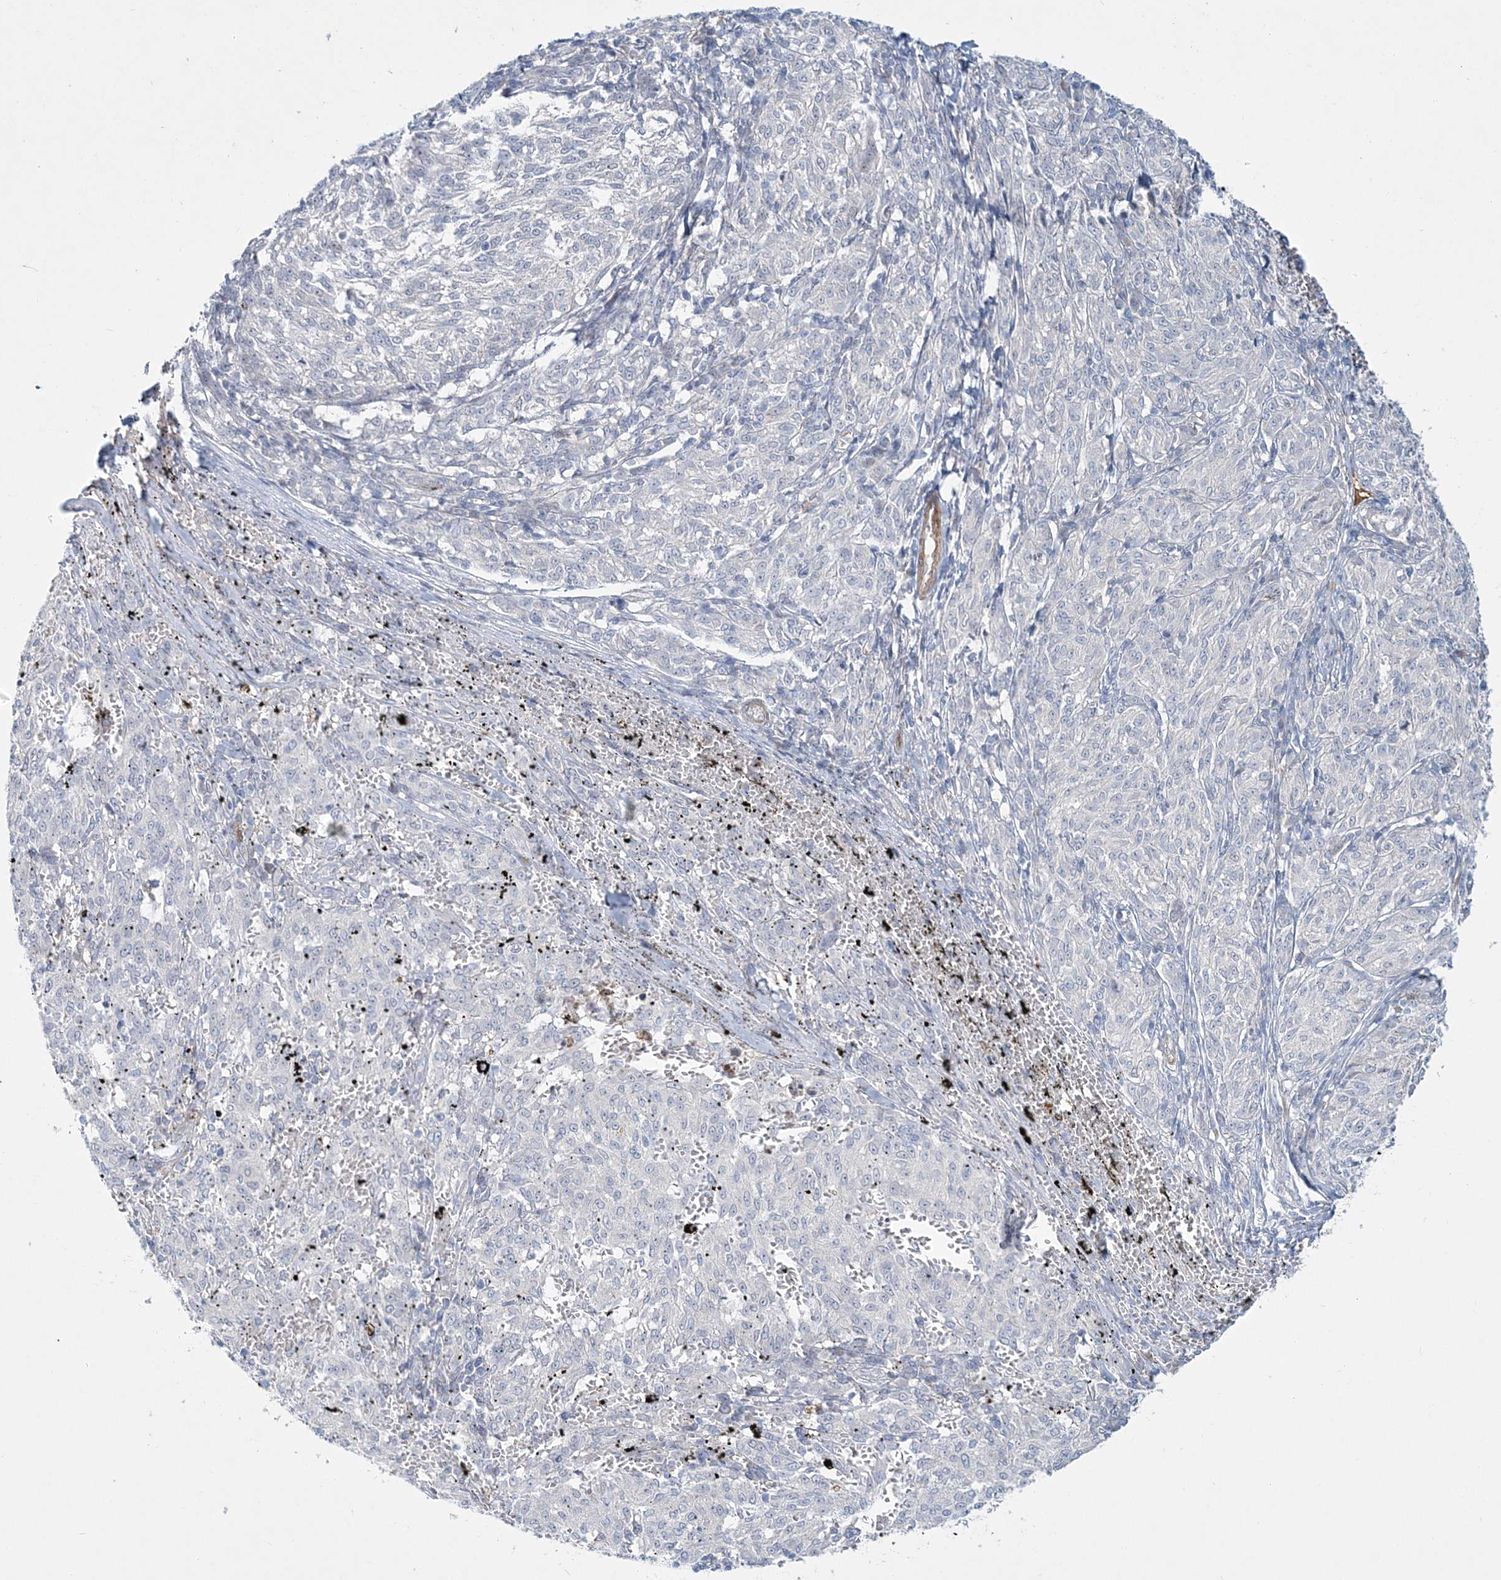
{"staining": {"intensity": "negative", "quantity": "none", "location": "none"}, "tissue": "melanoma", "cell_type": "Tumor cells", "image_type": "cancer", "snomed": [{"axis": "morphology", "description": "Malignant melanoma, NOS"}, {"axis": "topography", "description": "Skin"}], "caption": "A photomicrograph of melanoma stained for a protein displays no brown staining in tumor cells.", "gene": "DNAH5", "patient": {"sex": "female", "age": 72}}